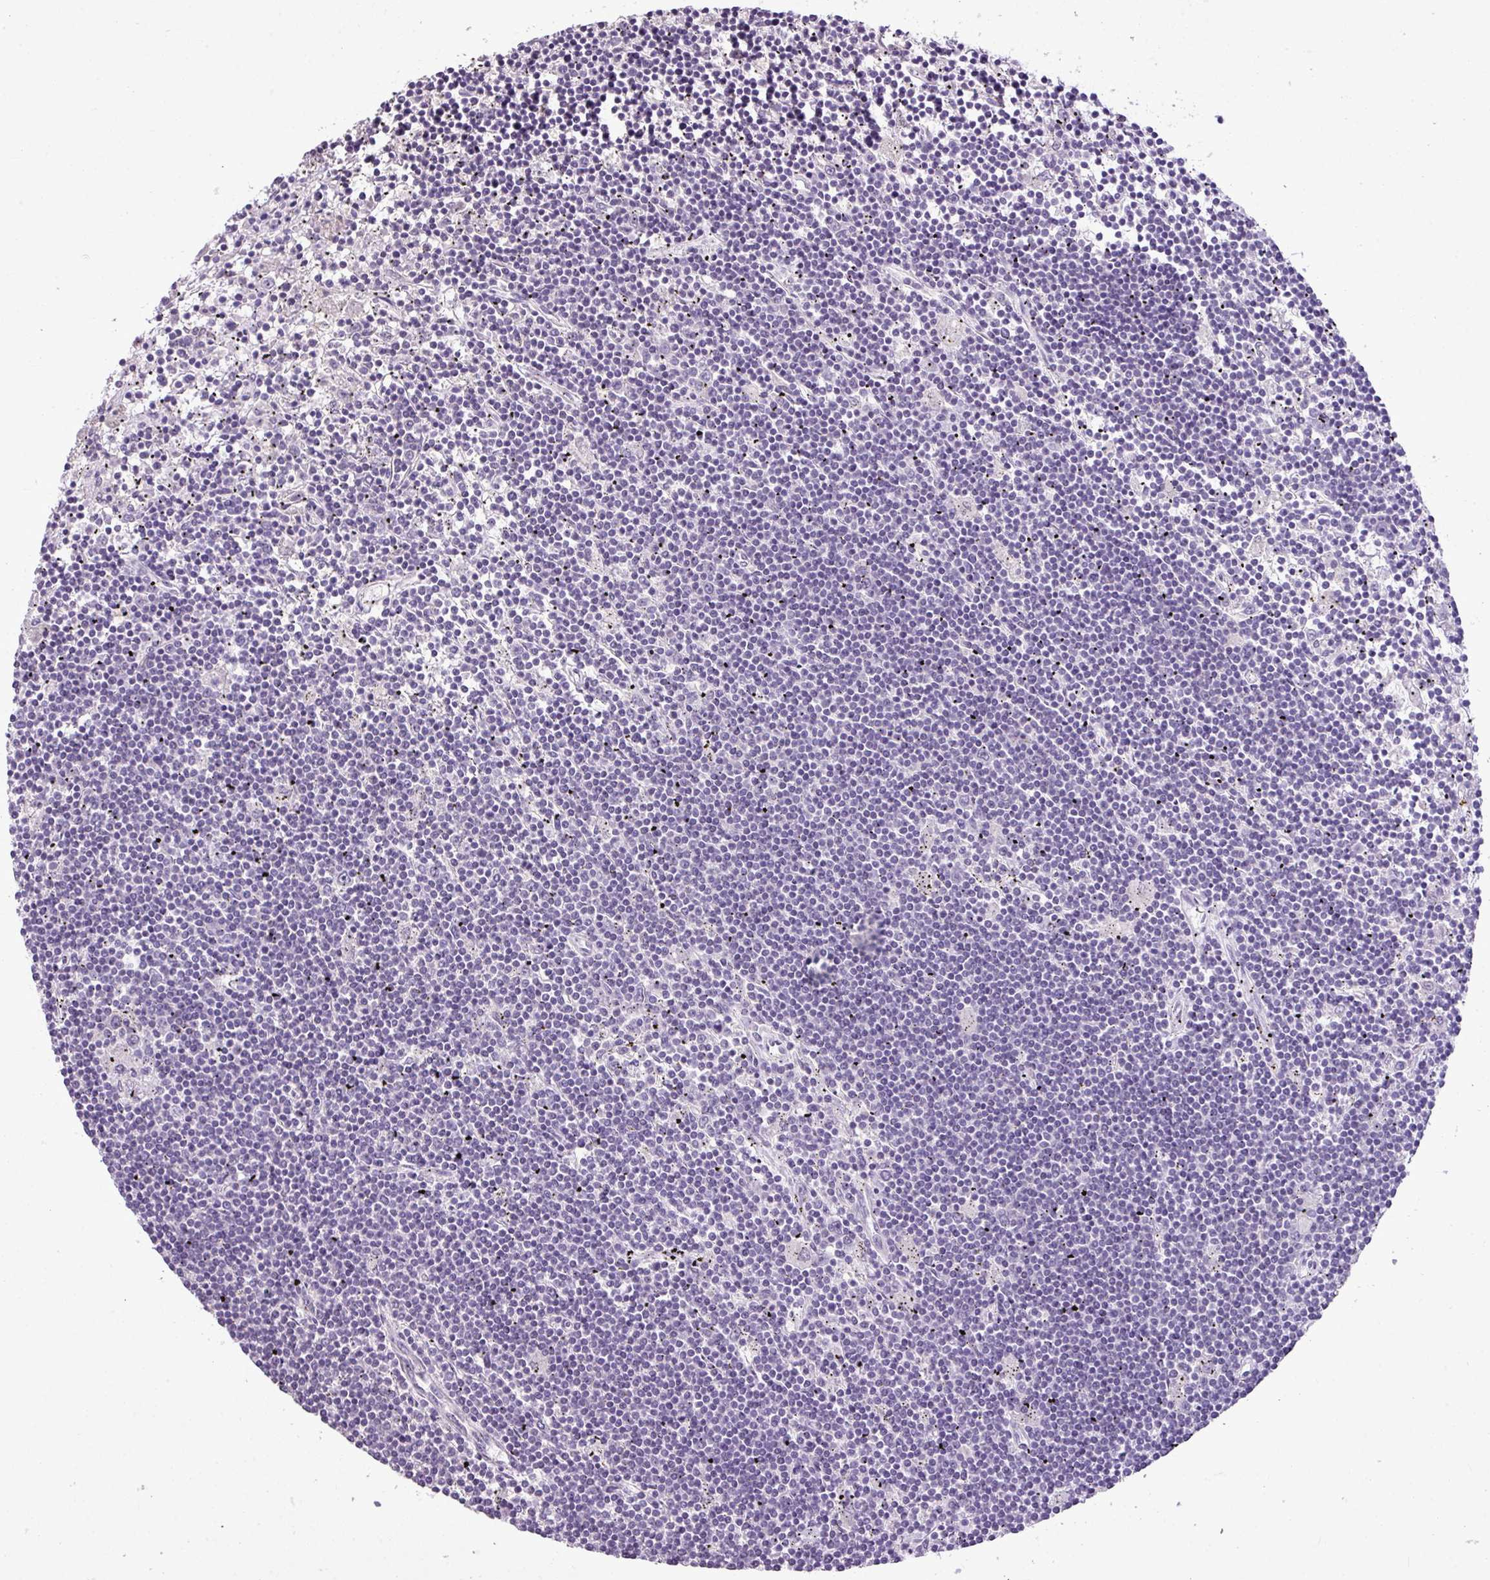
{"staining": {"intensity": "negative", "quantity": "none", "location": "none"}, "tissue": "lymphoma", "cell_type": "Tumor cells", "image_type": "cancer", "snomed": [{"axis": "morphology", "description": "Malignant lymphoma, non-Hodgkin's type, Low grade"}, {"axis": "topography", "description": "Spleen"}], "caption": "Tumor cells are negative for brown protein staining in malignant lymphoma, non-Hodgkin's type (low-grade). (DAB immunohistochemistry with hematoxylin counter stain).", "gene": "ALDH2", "patient": {"sex": "male", "age": 76}}